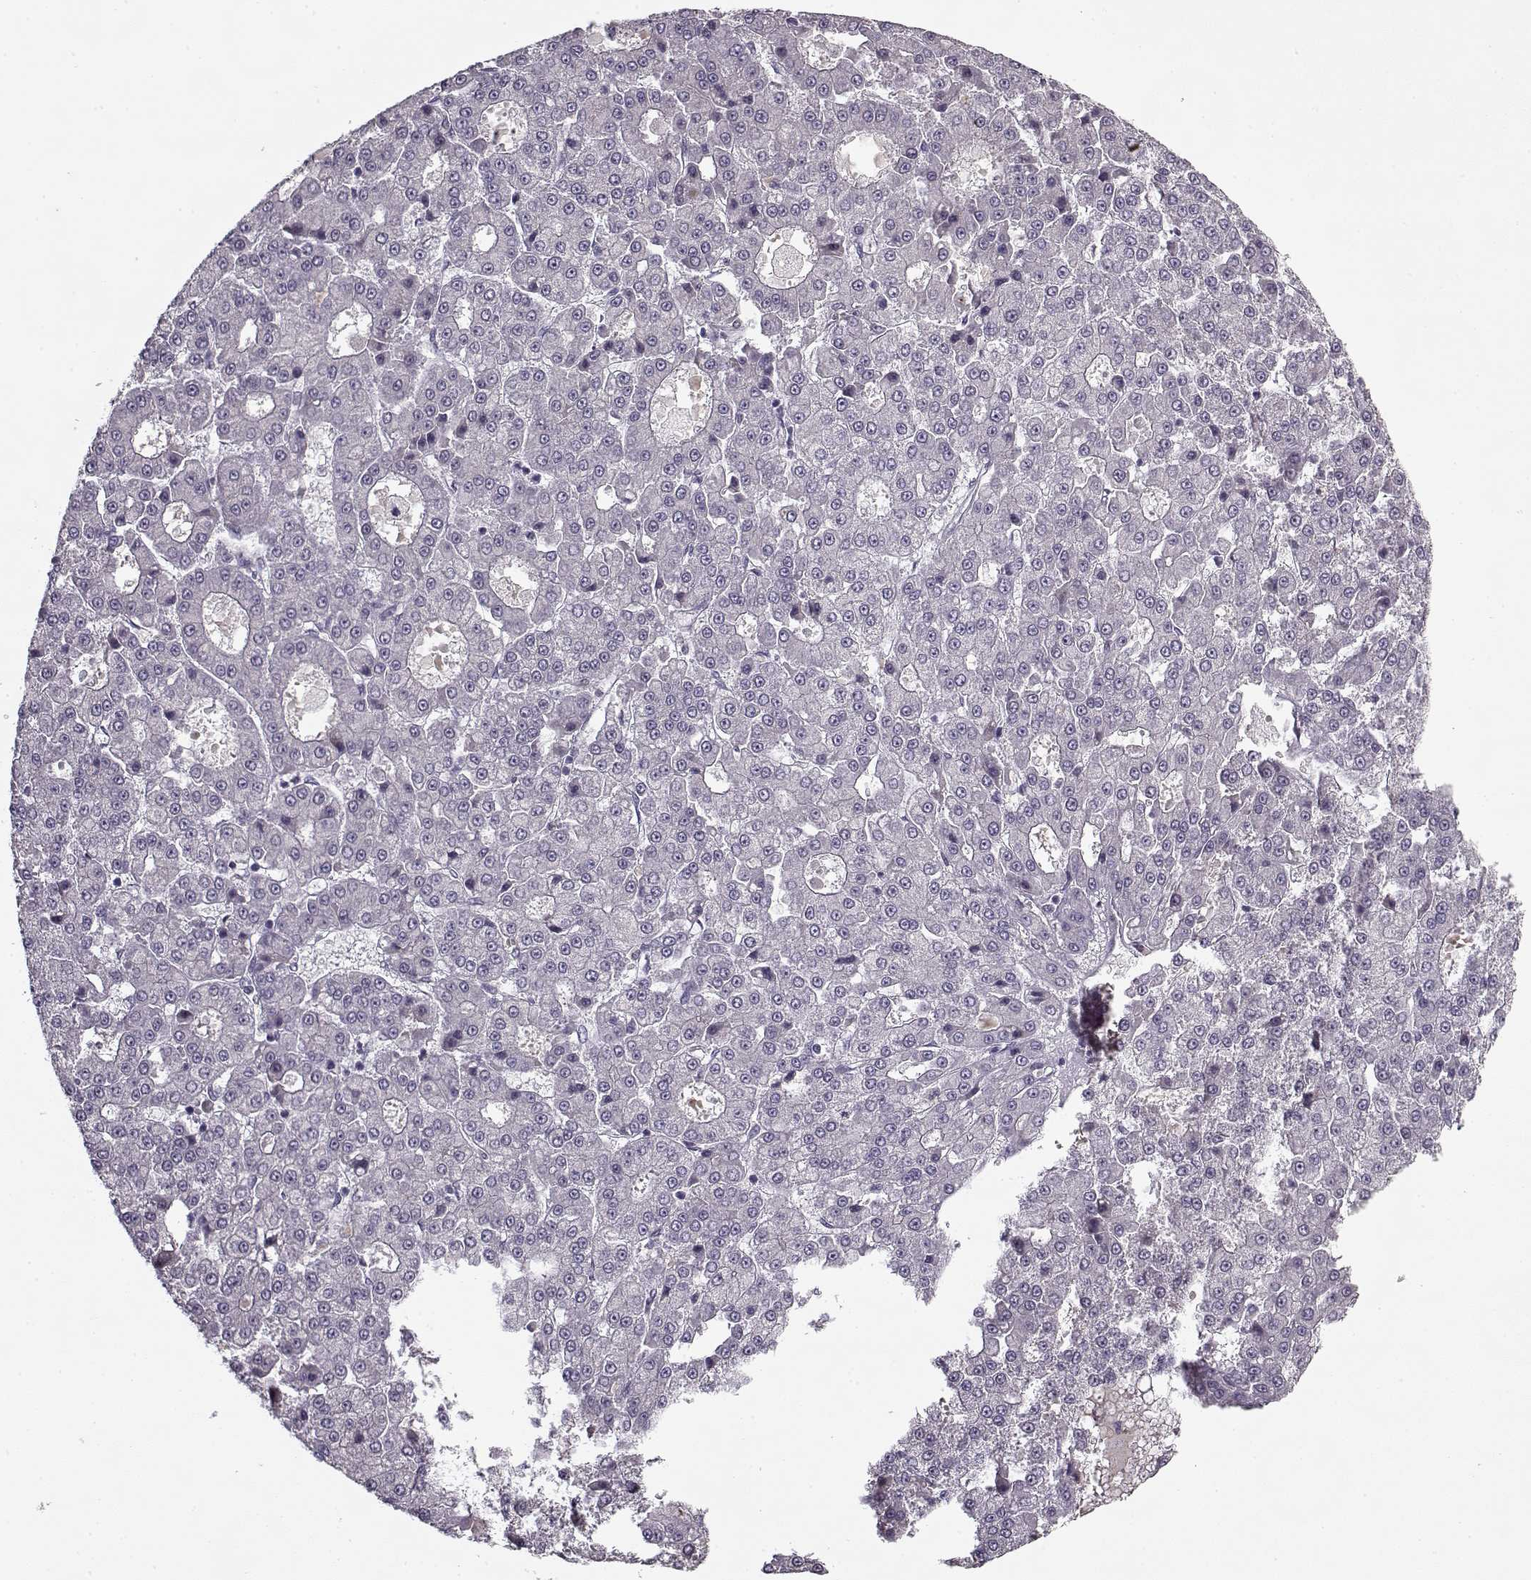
{"staining": {"intensity": "negative", "quantity": "none", "location": "none"}, "tissue": "liver cancer", "cell_type": "Tumor cells", "image_type": "cancer", "snomed": [{"axis": "morphology", "description": "Carcinoma, Hepatocellular, NOS"}, {"axis": "topography", "description": "Liver"}], "caption": "This histopathology image is of liver hepatocellular carcinoma stained with IHC to label a protein in brown with the nuclei are counter-stained blue. There is no staining in tumor cells.", "gene": "KRT9", "patient": {"sex": "male", "age": 70}}